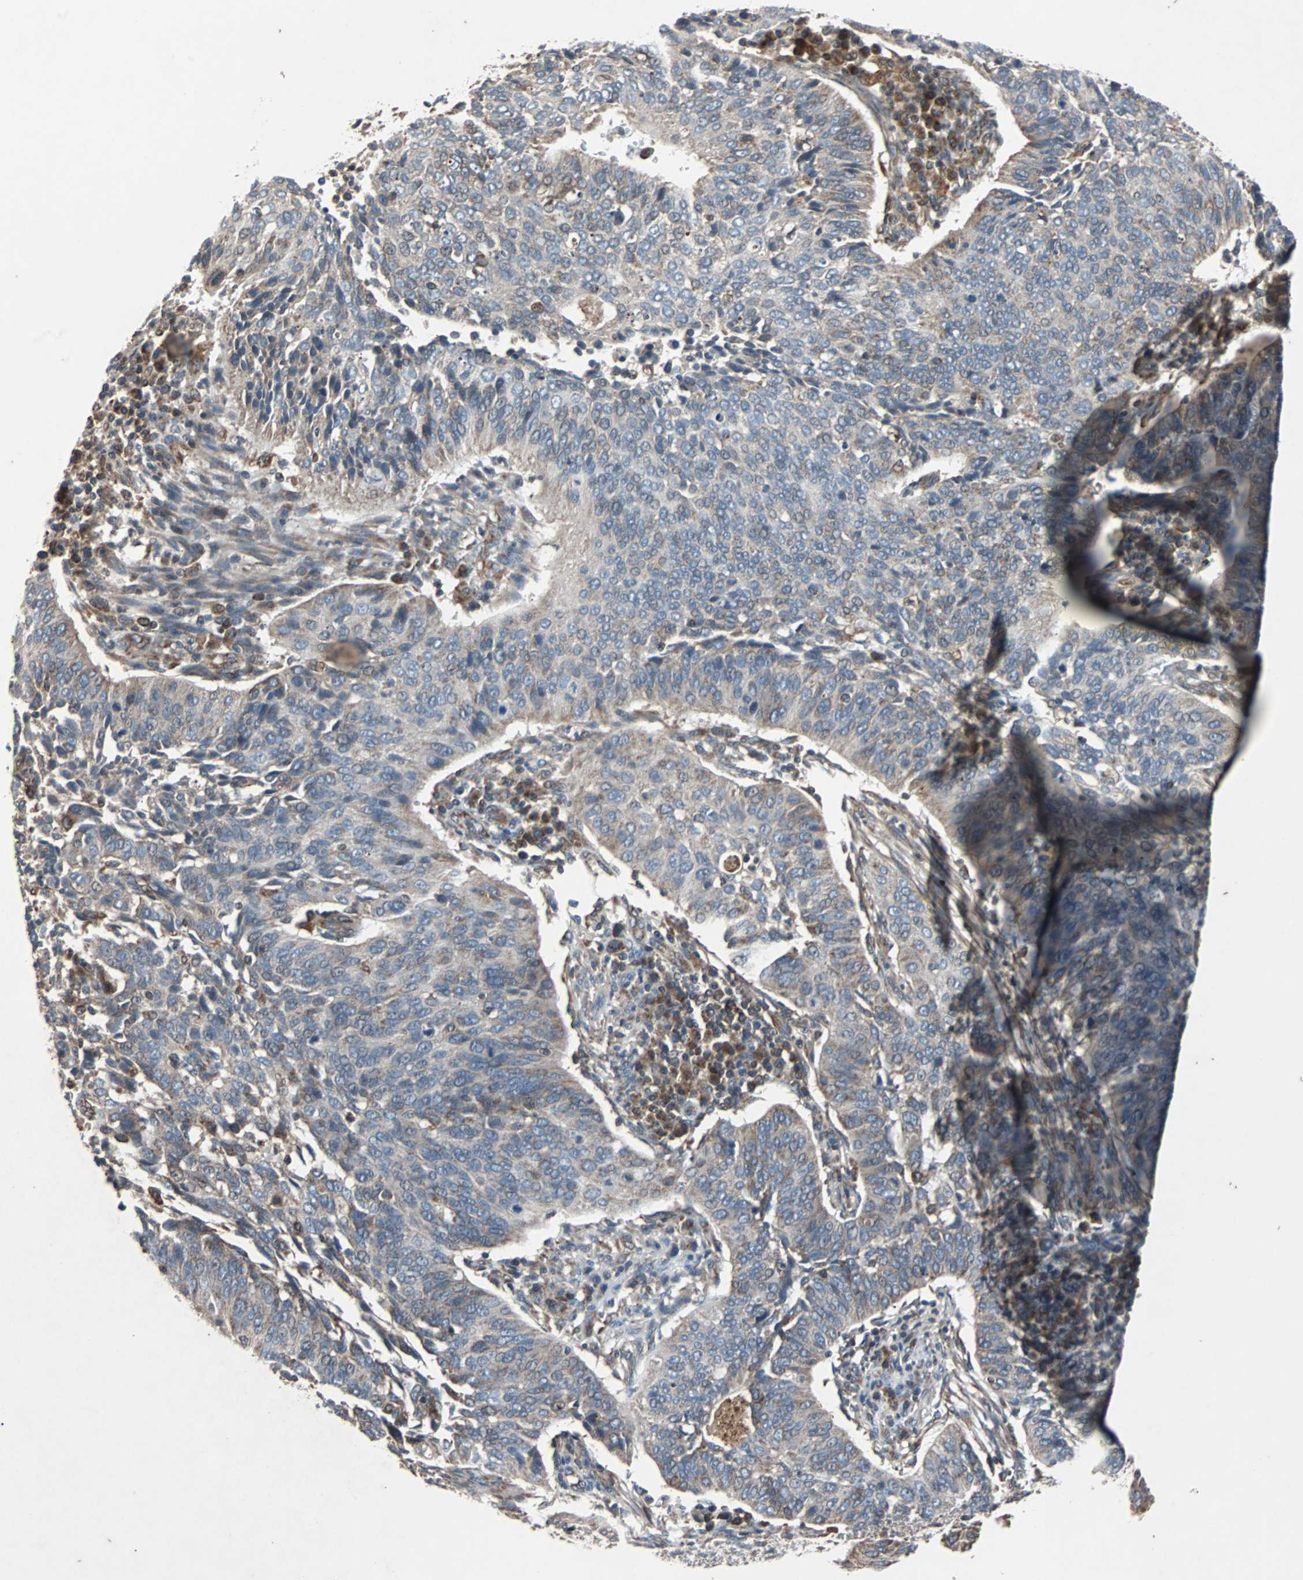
{"staining": {"intensity": "weak", "quantity": ">75%", "location": "cytoplasmic/membranous"}, "tissue": "cervical cancer", "cell_type": "Tumor cells", "image_type": "cancer", "snomed": [{"axis": "morphology", "description": "Squamous cell carcinoma, NOS"}, {"axis": "topography", "description": "Cervix"}], "caption": "Immunohistochemical staining of cervical squamous cell carcinoma exhibits low levels of weak cytoplasmic/membranous protein expression in approximately >75% of tumor cells. Using DAB (3,3'-diaminobenzidine) (brown) and hematoxylin (blue) stains, captured at high magnification using brightfield microscopy.", "gene": "ACTR3", "patient": {"sex": "female", "age": 39}}